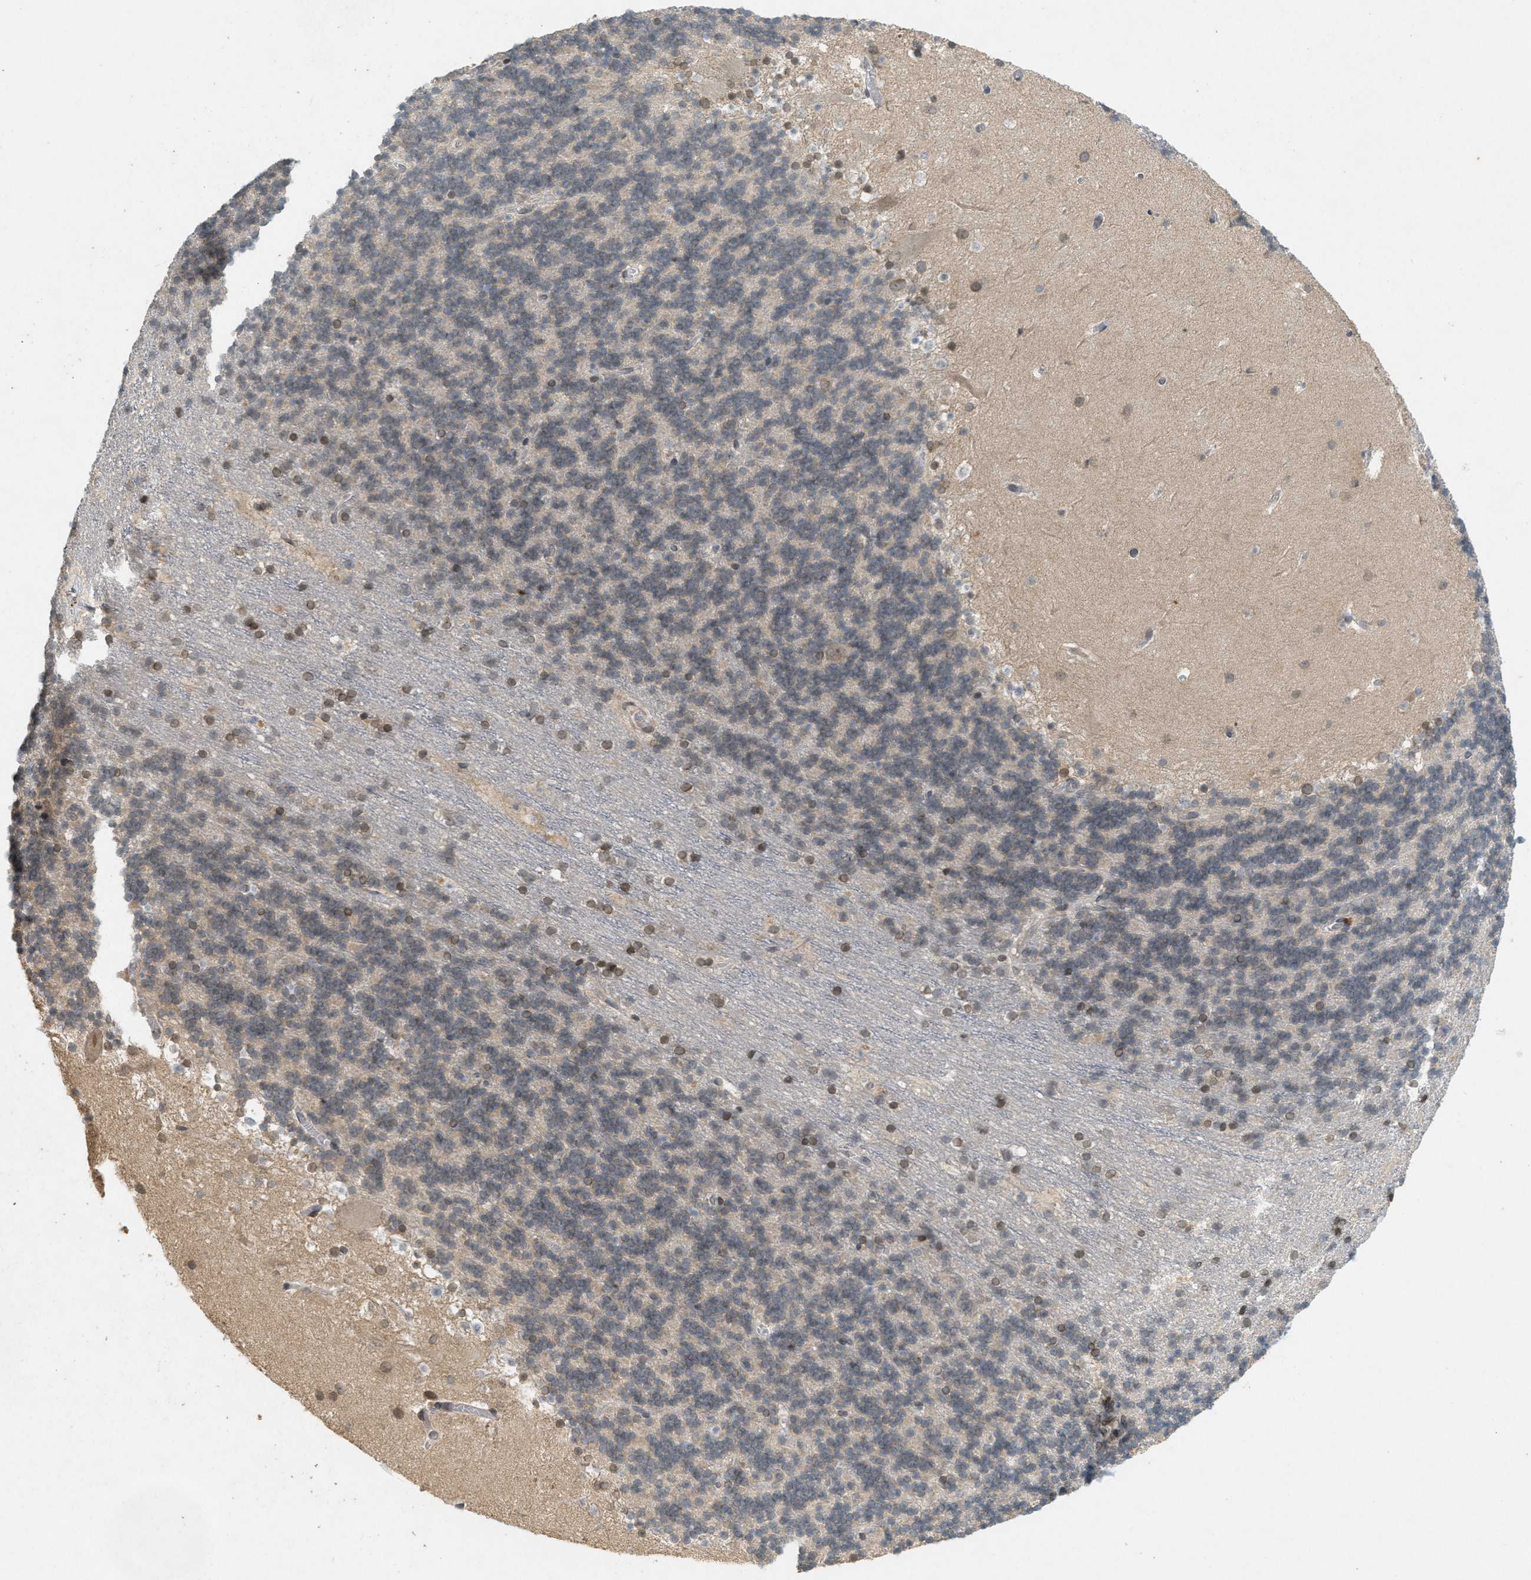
{"staining": {"intensity": "moderate", "quantity": "<25%", "location": "cytoplasmic/membranous,nuclear"}, "tissue": "cerebellum", "cell_type": "Cells in granular layer", "image_type": "normal", "snomed": [{"axis": "morphology", "description": "Normal tissue, NOS"}, {"axis": "topography", "description": "Cerebellum"}], "caption": "A photomicrograph of human cerebellum stained for a protein demonstrates moderate cytoplasmic/membranous,nuclear brown staining in cells in granular layer.", "gene": "ABHD6", "patient": {"sex": "male", "age": 45}}